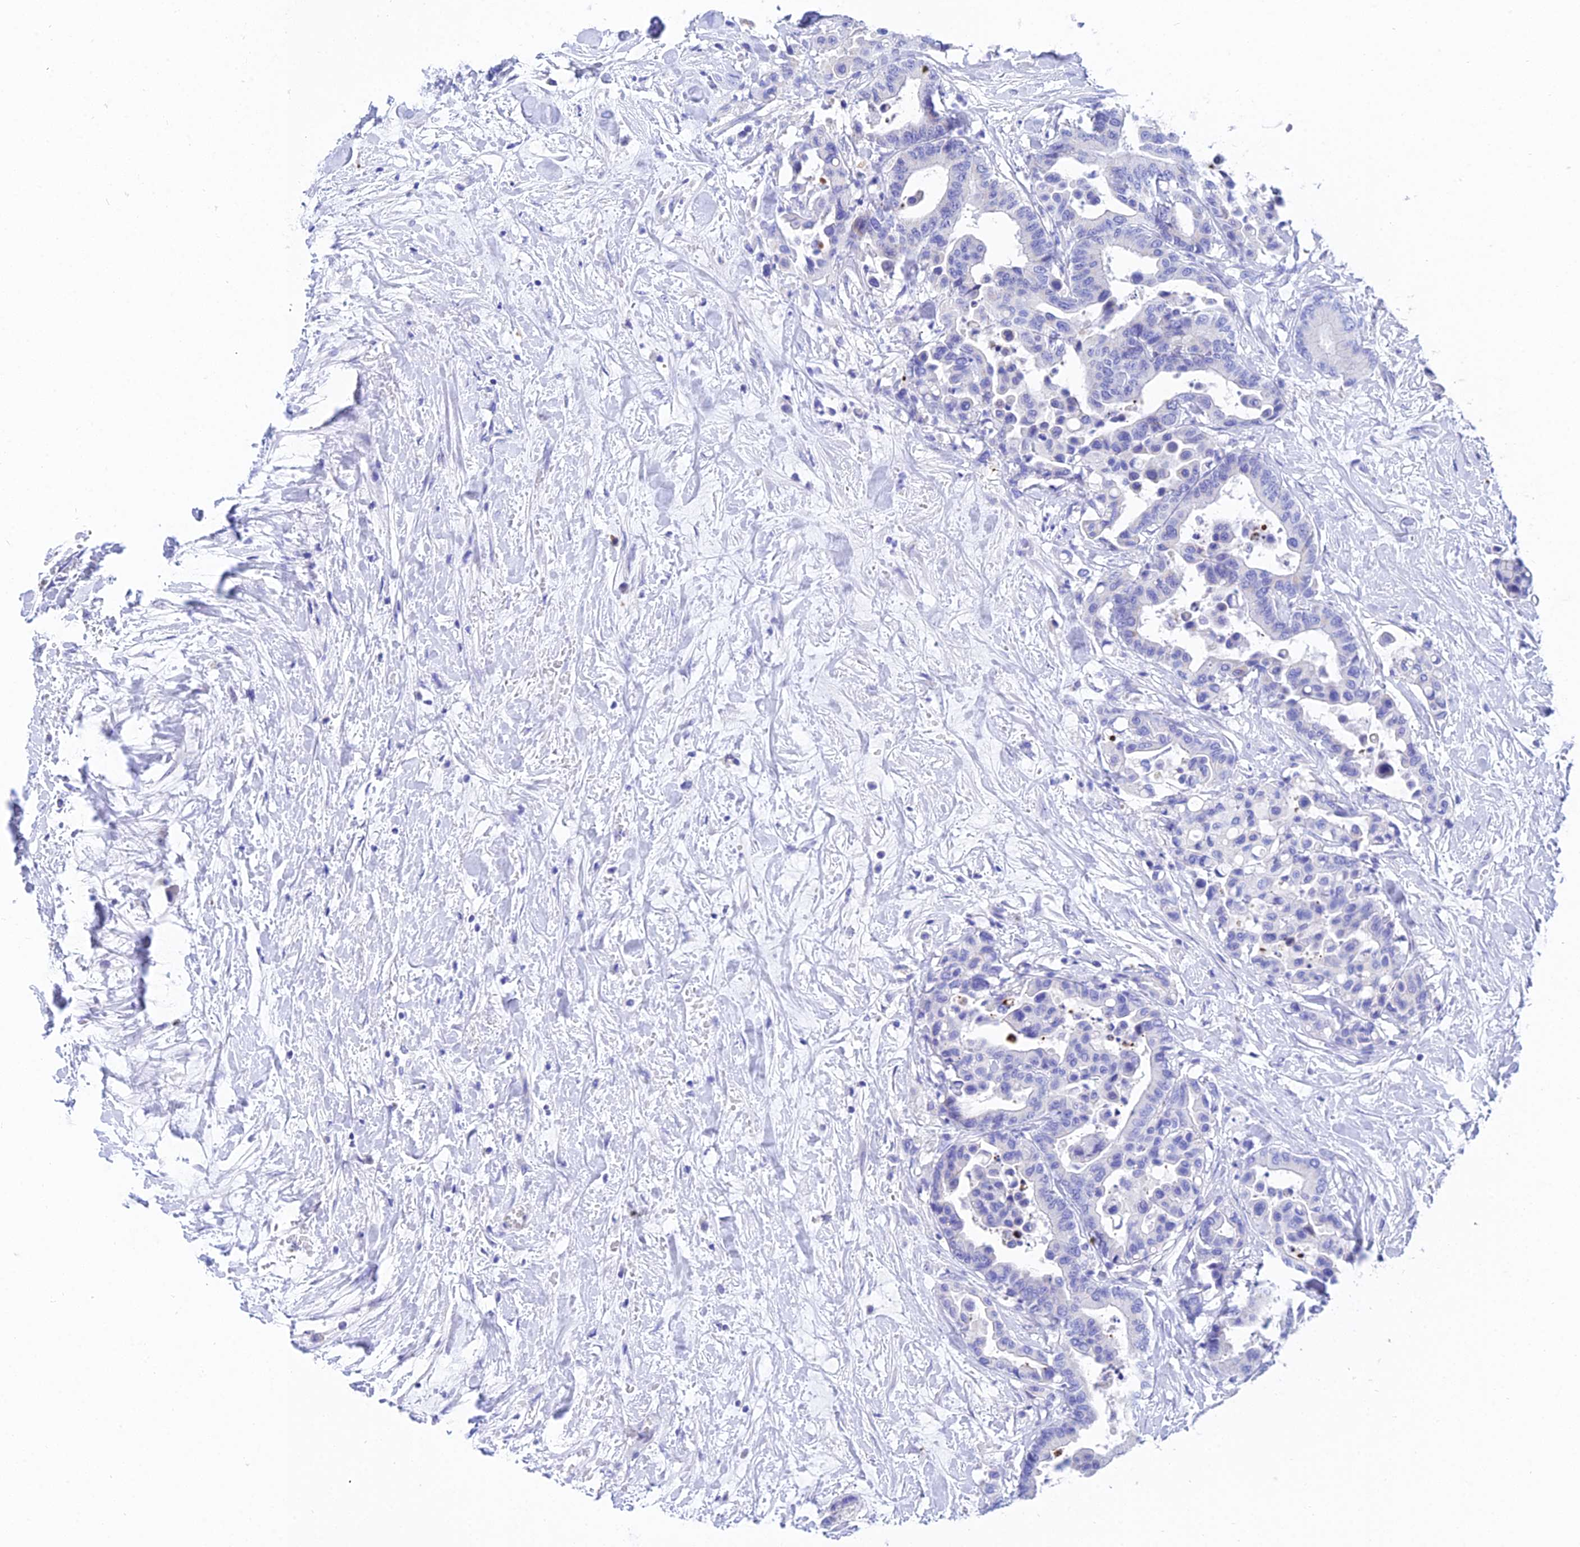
{"staining": {"intensity": "negative", "quantity": "none", "location": "none"}, "tissue": "colorectal cancer", "cell_type": "Tumor cells", "image_type": "cancer", "snomed": [{"axis": "morphology", "description": "Normal tissue, NOS"}, {"axis": "morphology", "description": "Adenocarcinoma, NOS"}, {"axis": "topography", "description": "Colon"}], "caption": "DAB (3,3'-diaminobenzidine) immunohistochemical staining of human adenocarcinoma (colorectal) demonstrates no significant positivity in tumor cells.", "gene": "CEP41", "patient": {"sex": "male", "age": 82}}